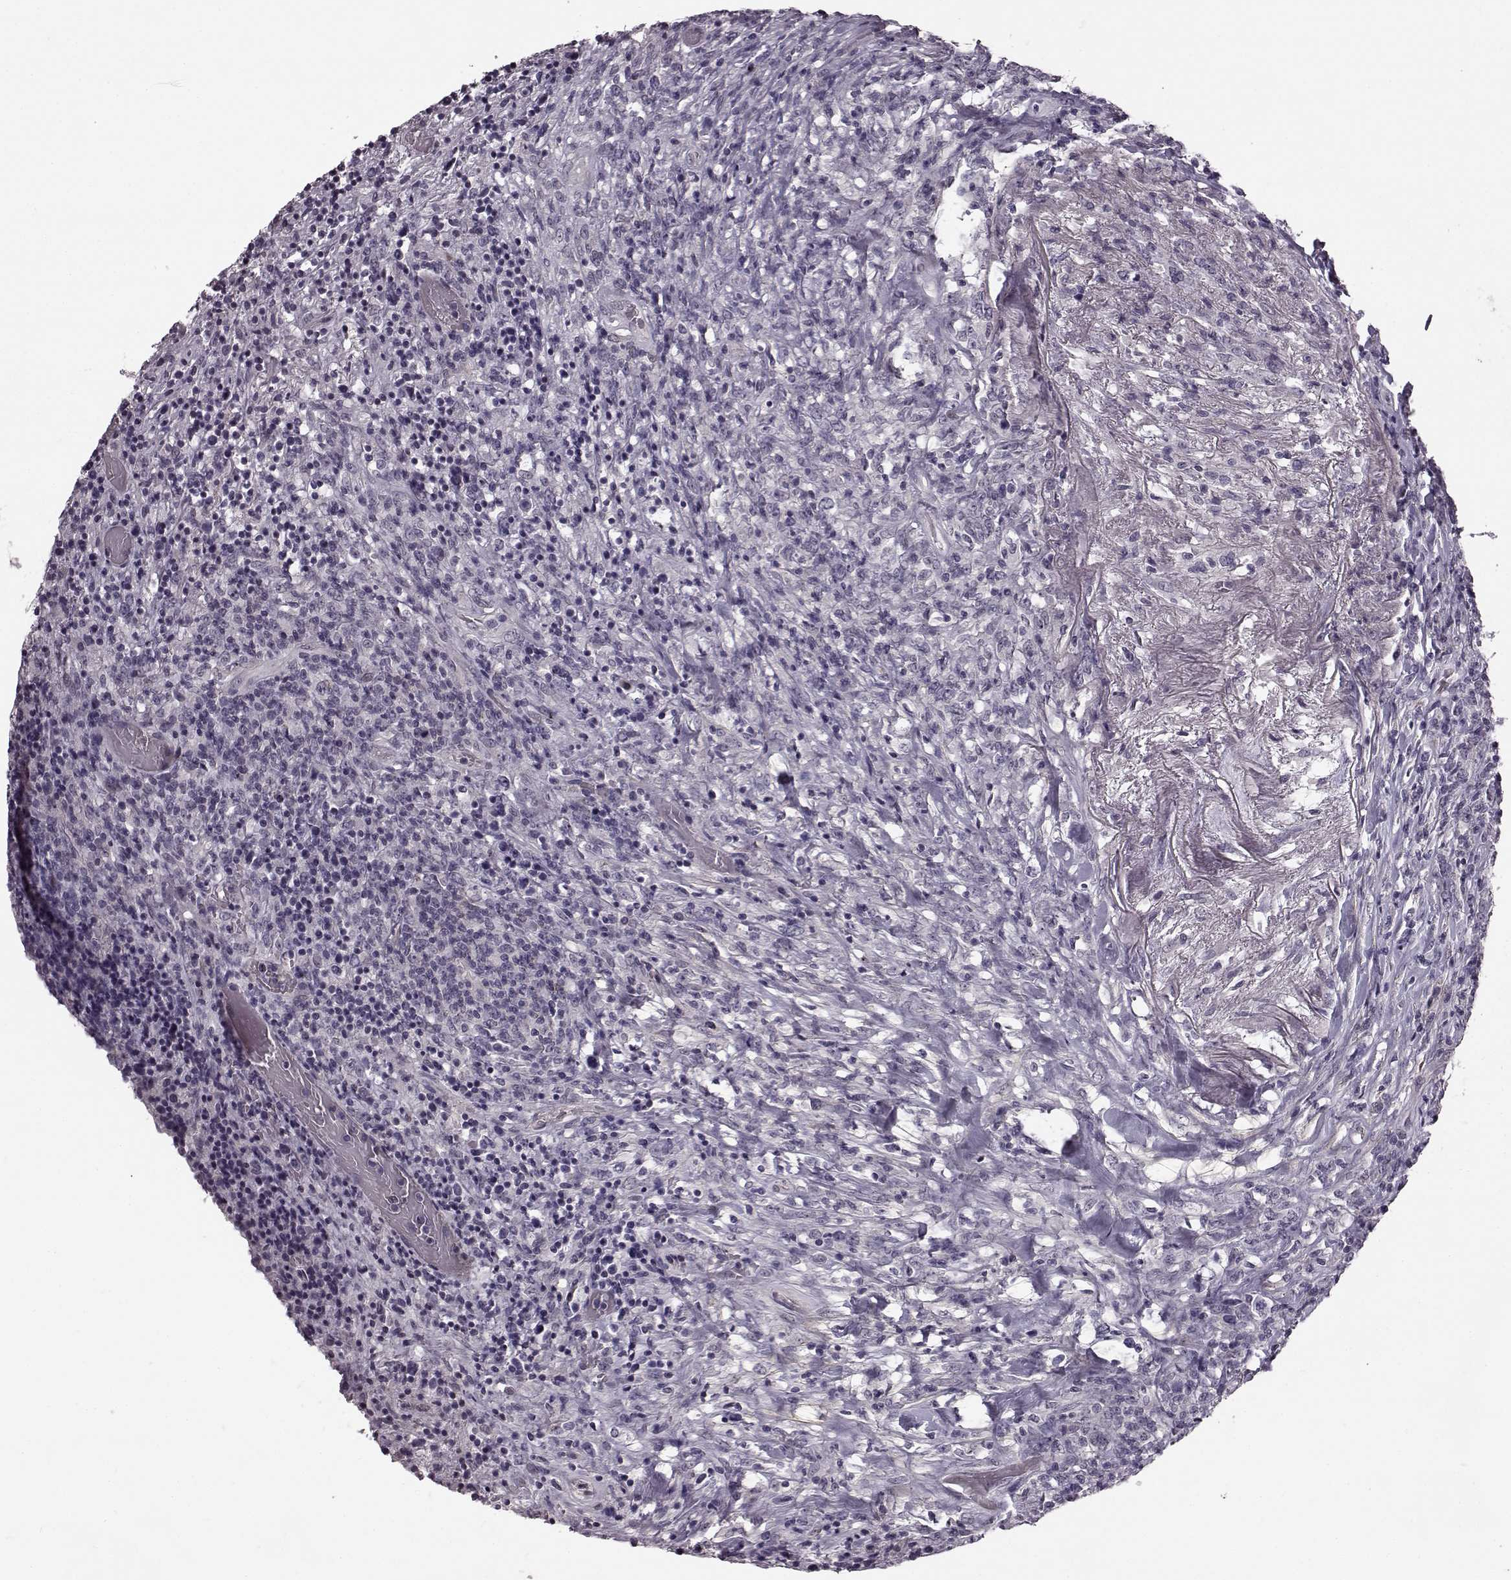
{"staining": {"intensity": "negative", "quantity": "none", "location": "none"}, "tissue": "lymphoma", "cell_type": "Tumor cells", "image_type": "cancer", "snomed": [{"axis": "morphology", "description": "Malignant lymphoma, non-Hodgkin's type, High grade"}, {"axis": "topography", "description": "Lung"}], "caption": "The immunohistochemistry (IHC) micrograph has no significant positivity in tumor cells of lymphoma tissue. (Brightfield microscopy of DAB immunohistochemistry at high magnification).", "gene": "SLCO3A1", "patient": {"sex": "male", "age": 79}}